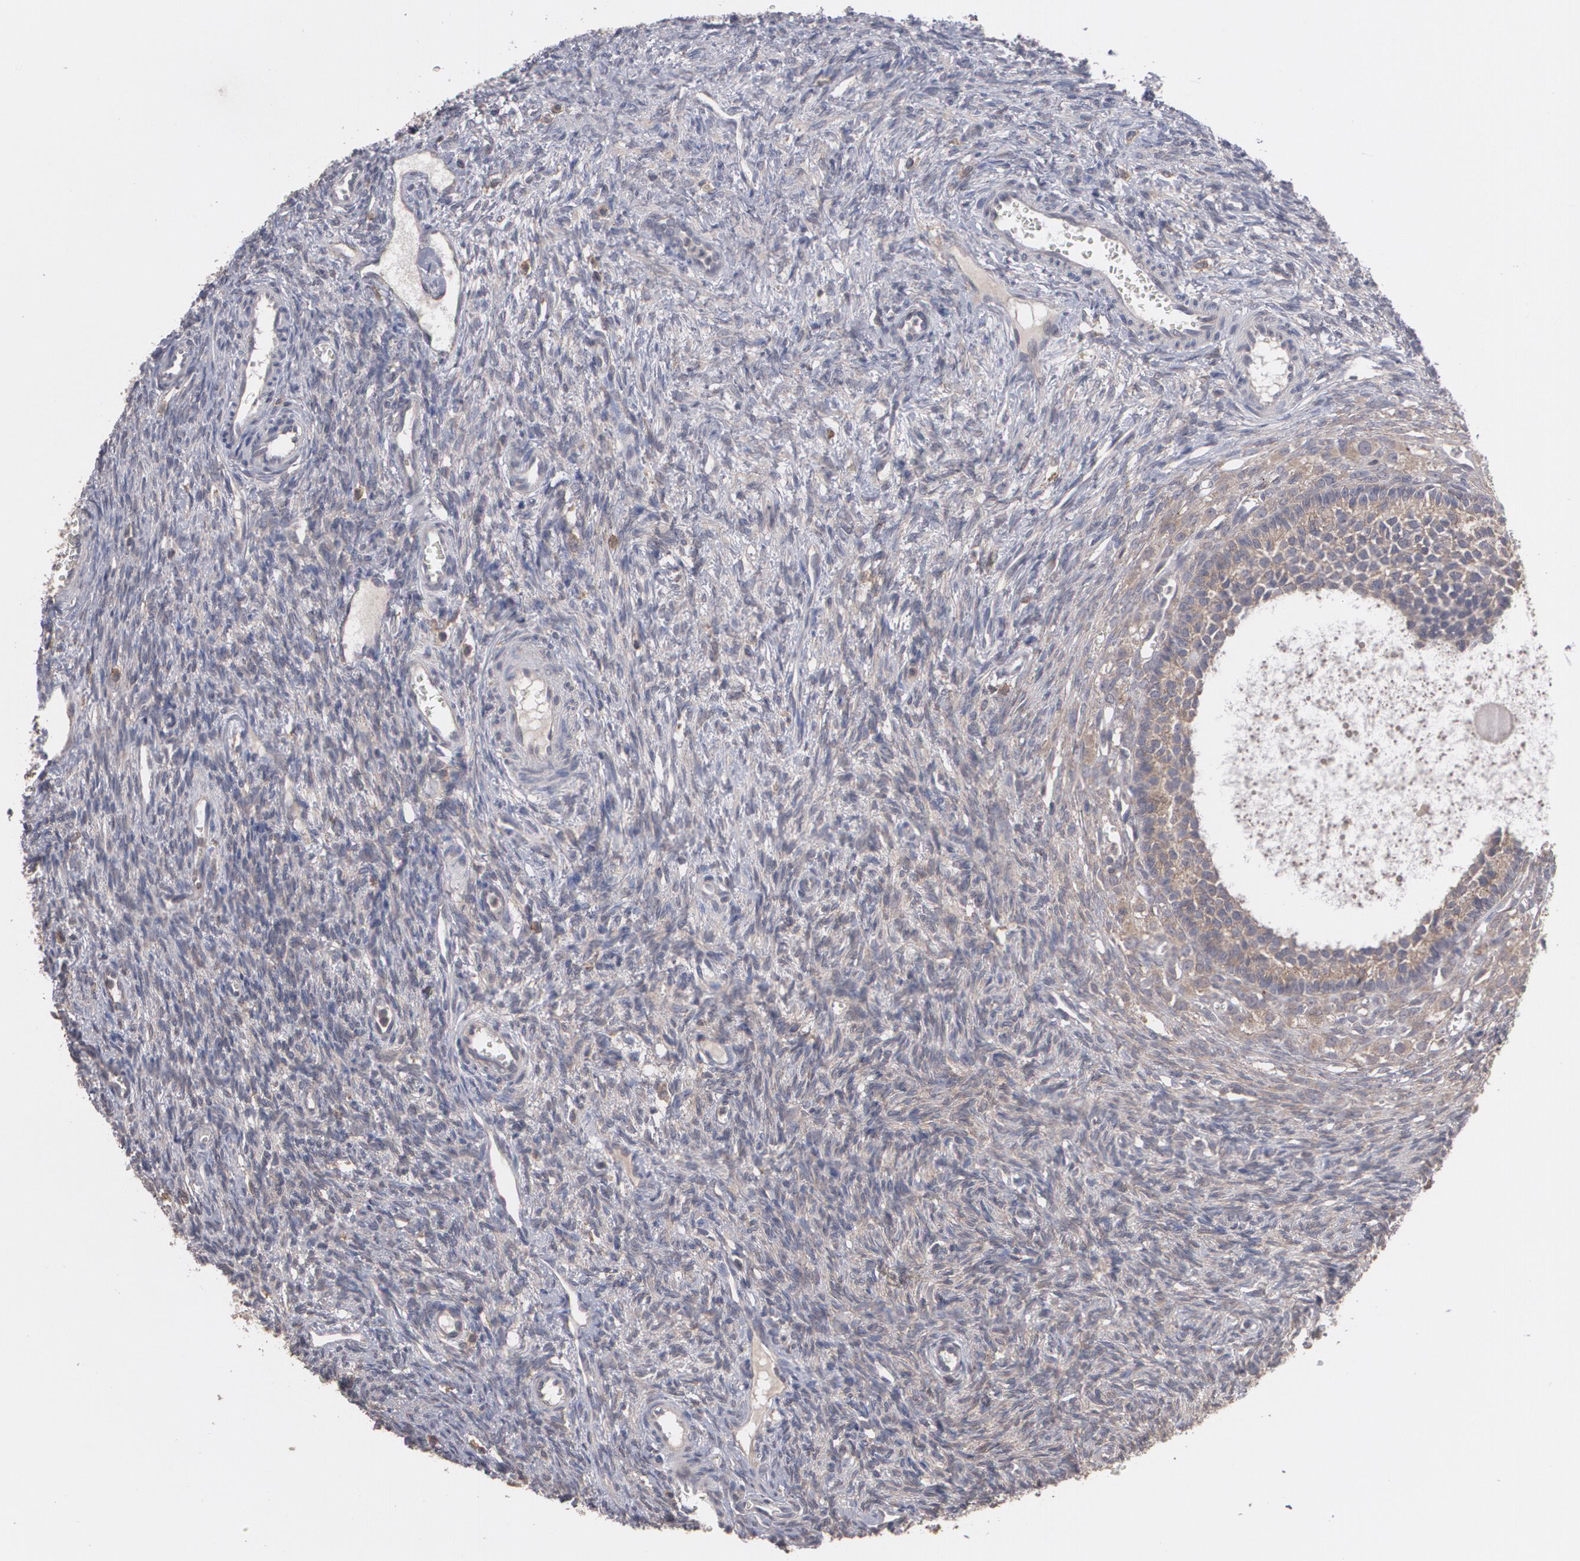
{"staining": {"intensity": "weak", "quantity": ">75%", "location": "cytoplasmic/membranous"}, "tissue": "ovary", "cell_type": "Follicle cells", "image_type": "normal", "snomed": [{"axis": "morphology", "description": "Normal tissue, NOS"}, {"axis": "topography", "description": "Ovary"}], "caption": "Follicle cells reveal weak cytoplasmic/membranous expression in about >75% of cells in benign ovary. Immunohistochemistry (ihc) stains the protein of interest in brown and the nuclei are stained blue.", "gene": "ARF6", "patient": {"sex": "female", "age": 33}}